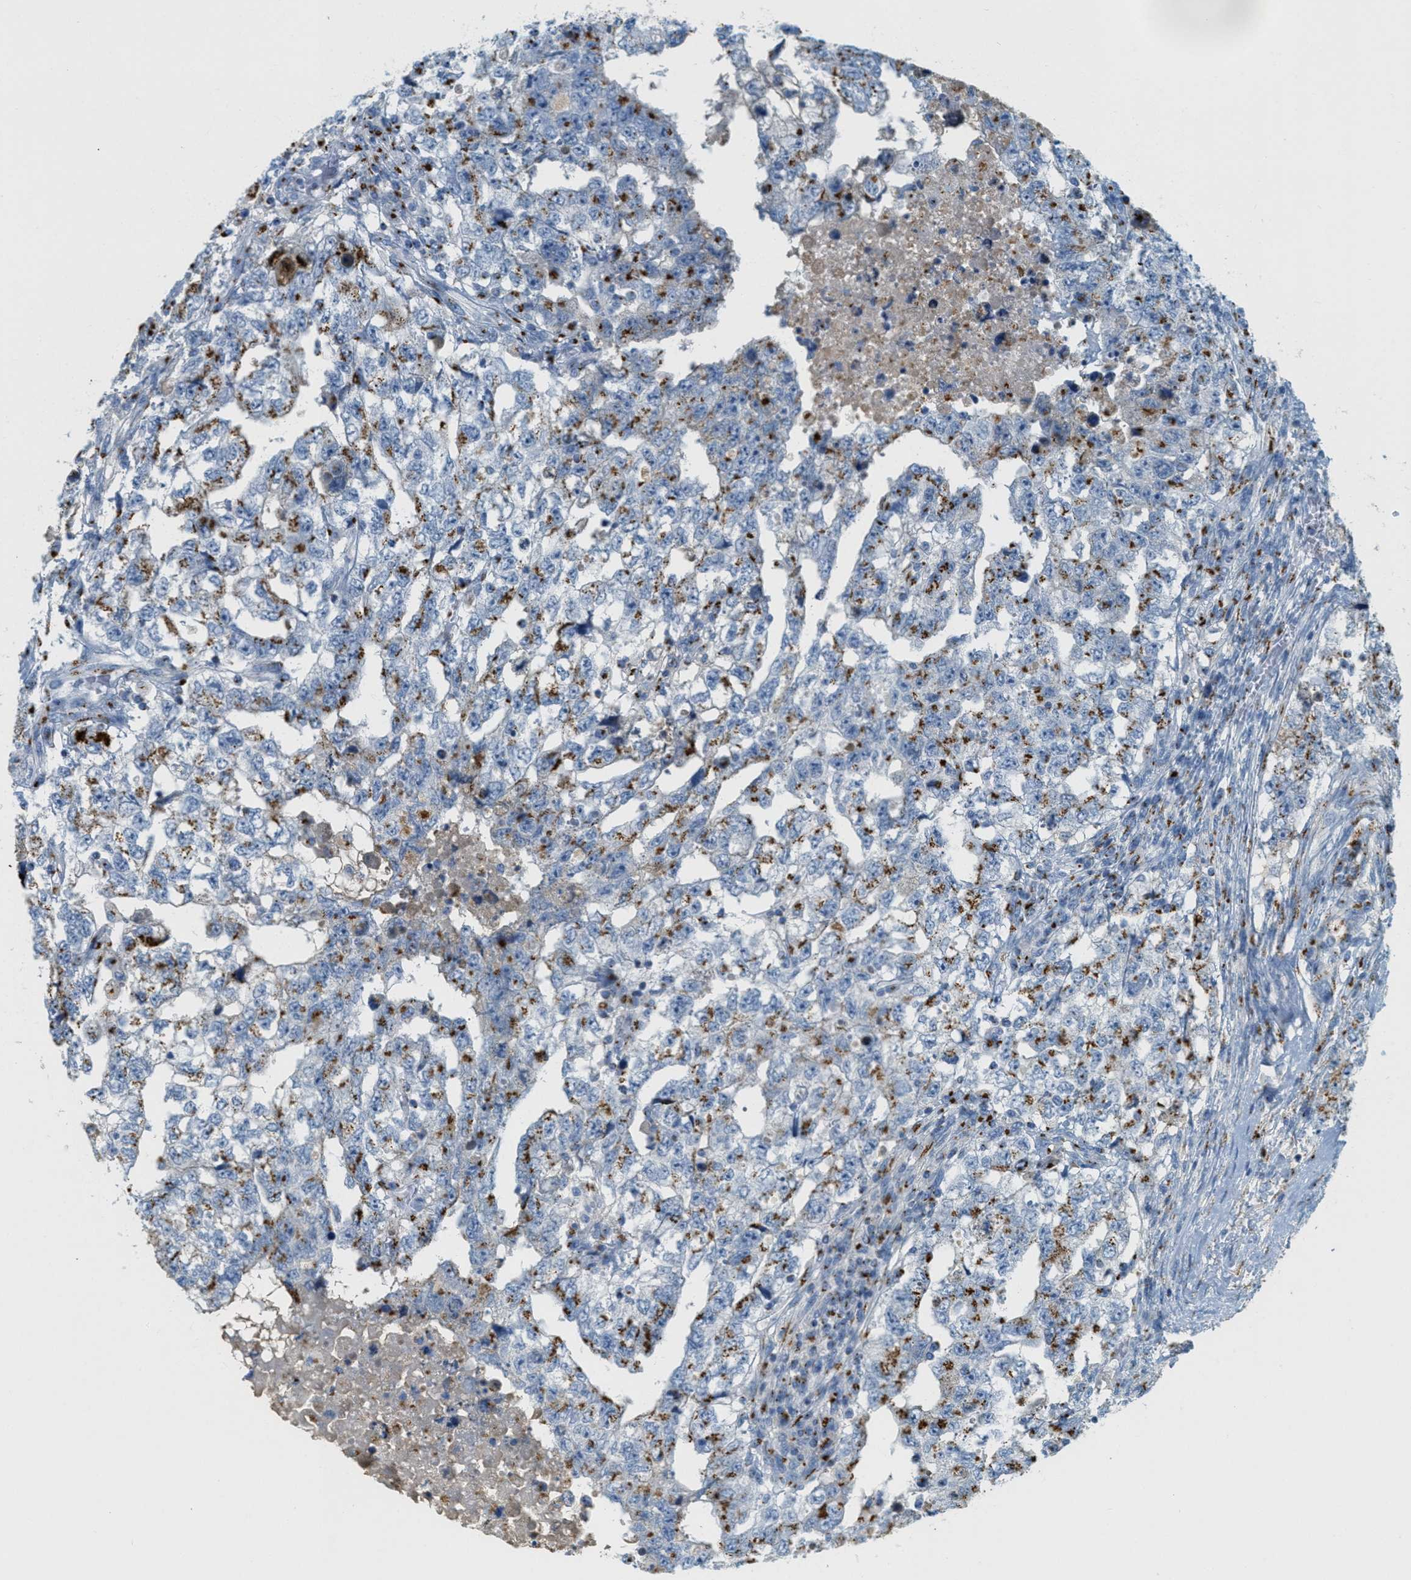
{"staining": {"intensity": "moderate", "quantity": "25%-75%", "location": "cytoplasmic/membranous"}, "tissue": "testis cancer", "cell_type": "Tumor cells", "image_type": "cancer", "snomed": [{"axis": "morphology", "description": "Carcinoma, Embryonal, NOS"}, {"axis": "topography", "description": "Testis"}], "caption": "Immunohistochemical staining of human testis cancer (embryonal carcinoma) displays moderate cytoplasmic/membranous protein staining in about 25%-75% of tumor cells.", "gene": "ENTPD4", "patient": {"sex": "male", "age": 36}}